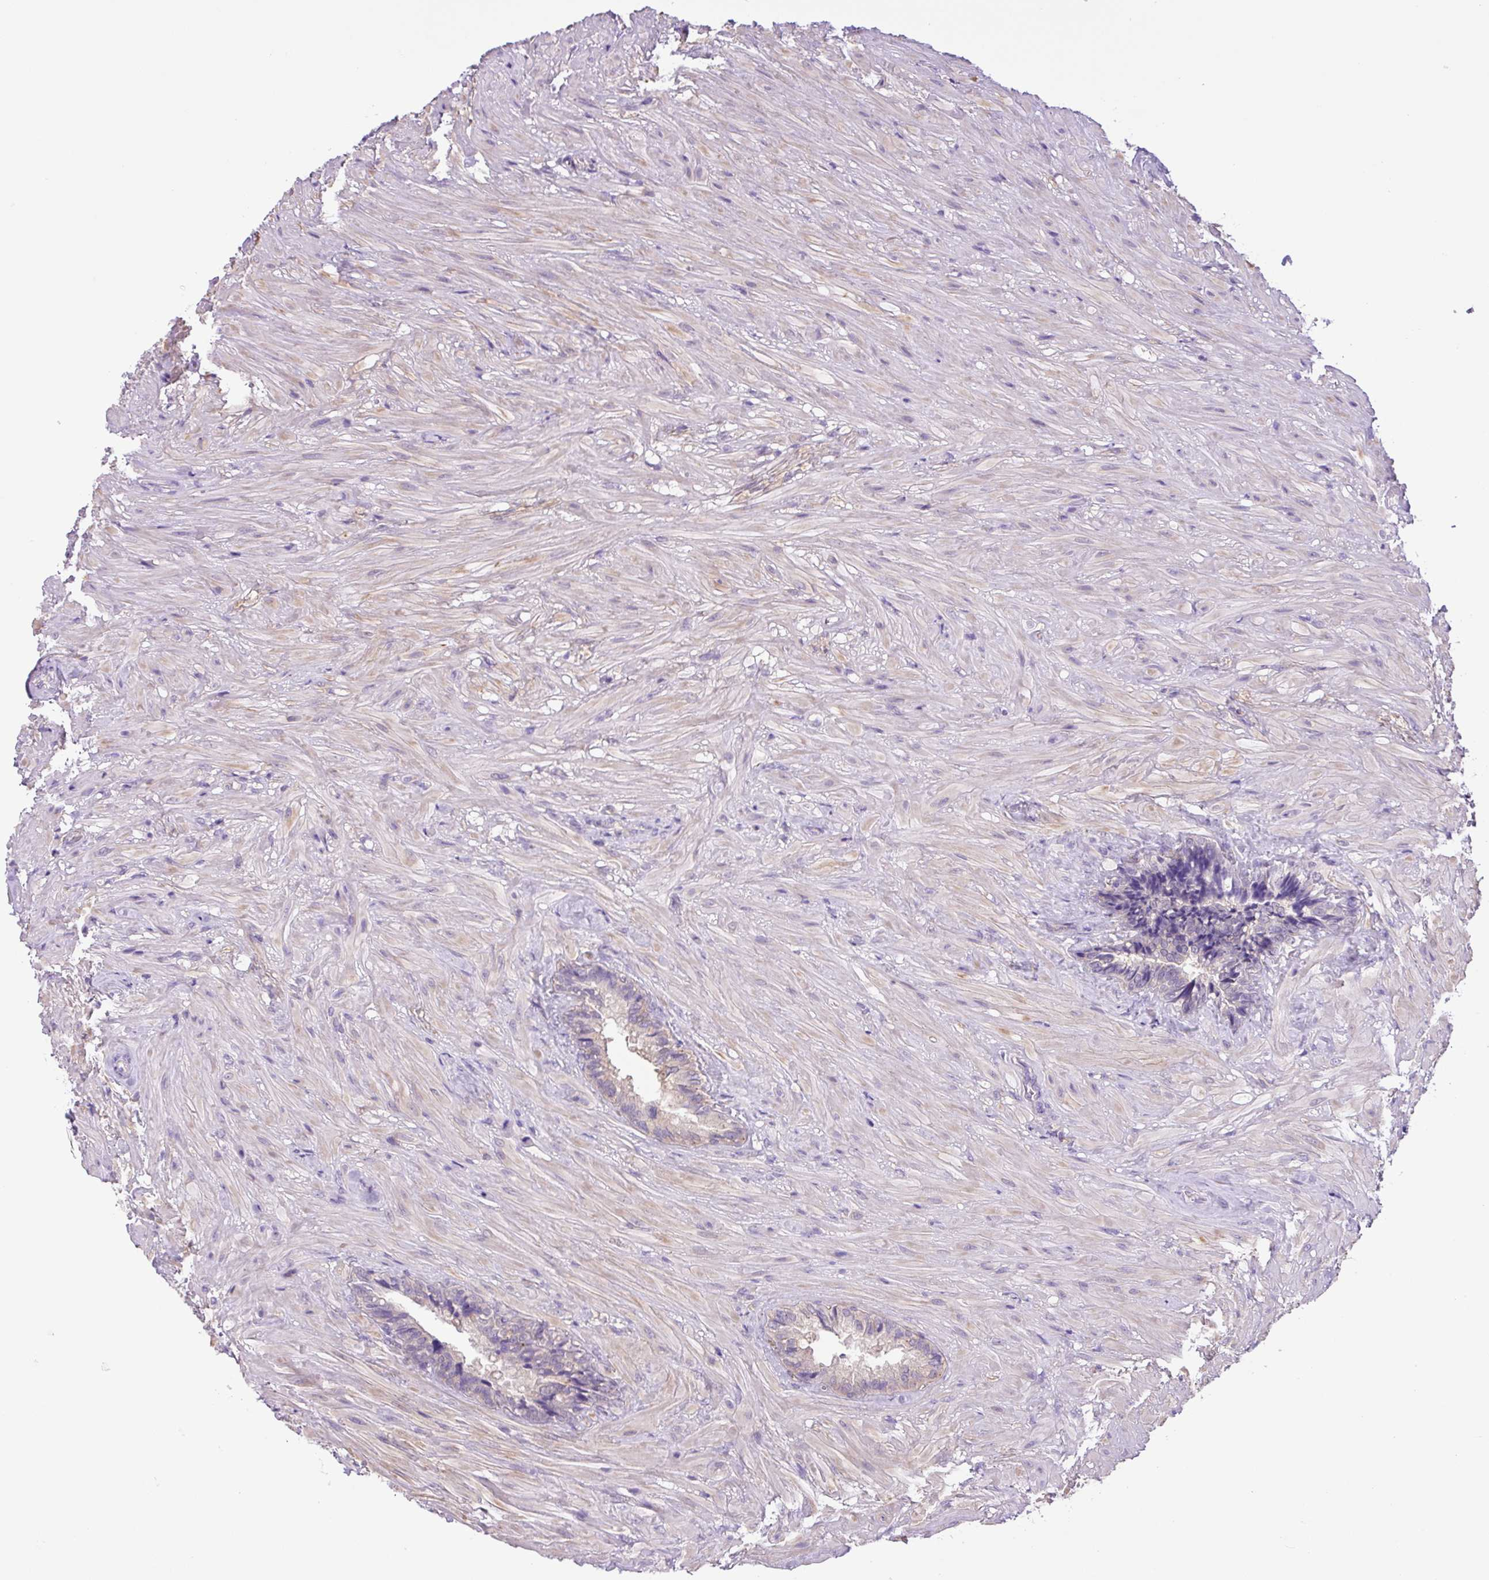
{"staining": {"intensity": "moderate", "quantity": "25%-75%", "location": "cytoplasmic/membranous,nuclear"}, "tissue": "seminal vesicle", "cell_type": "Glandular cells", "image_type": "normal", "snomed": [{"axis": "morphology", "description": "Normal tissue, NOS"}, {"axis": "topography", "description": "Seminal veicle"}], "caption": "Glandular cells exhibit medium levels of moderate cytoplasmic/membranous,nuclear expression in about 25%-75% of cells in unremarkable seminal vesicle.", "gene": "TONSL", "patient": {"sex": "male", "age": 62}}